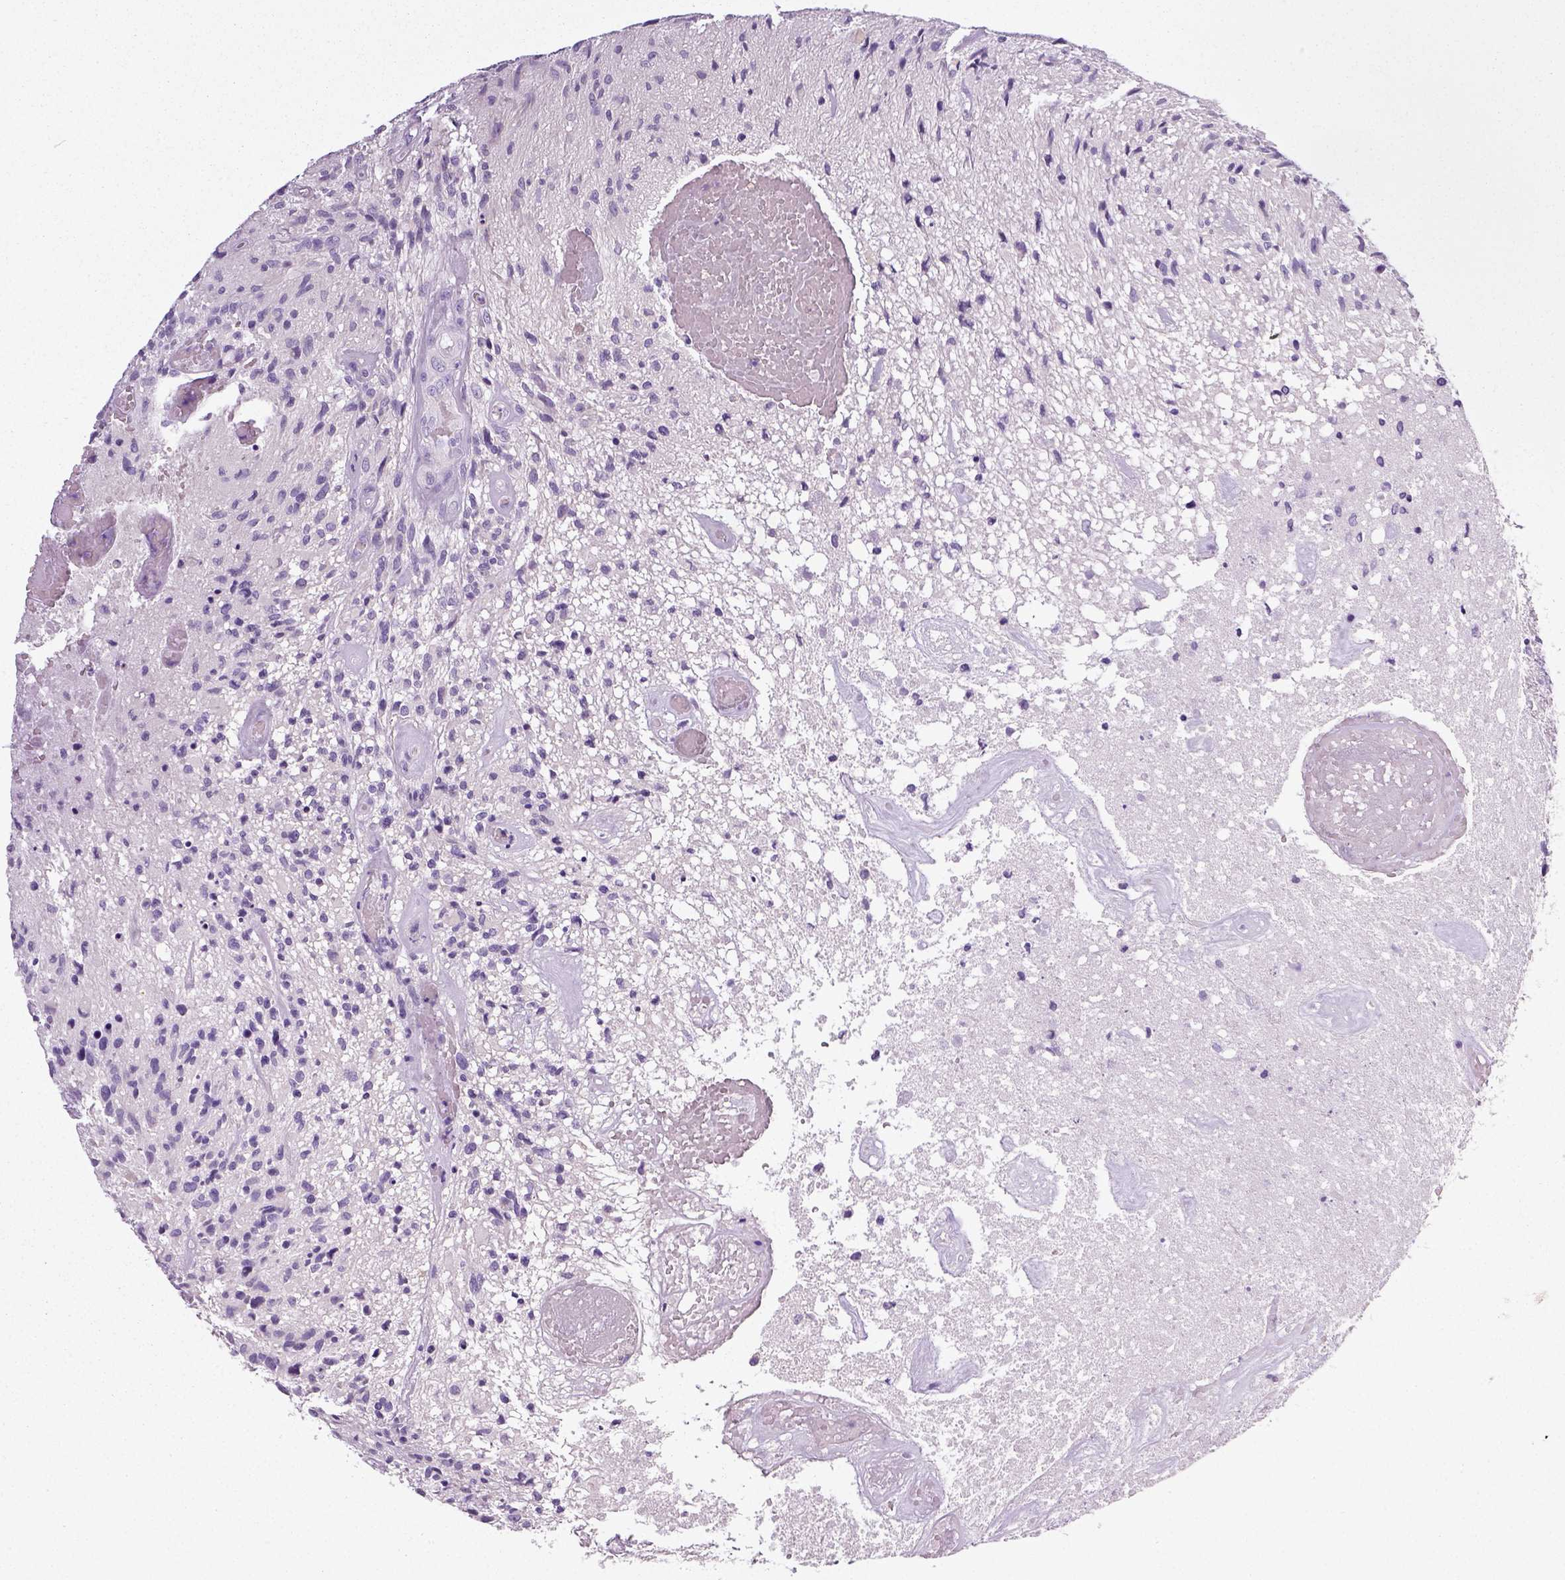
{"staining": {"intensity": "negative", "quantity": "none", "location": "none"}, "tissue": "glioma", "cell_type": "Tumor cells", "image_type": "cancer", "snomed": [{"axis": "morphology", "description": "Glioma, malignant, High grade"}, {"axis": "topography", "description": "Brain"}], "caption": "An image of glioma stained for a protein shows no brown staining in tumor cells. Brightfield microscopy of immunohistochemistry (IHC) stained with DAB (brown) and hematoxylin (blue), captured at high magnification.", "gene": "NECAB2", "patient": {"sex": "male", "age": 75}}